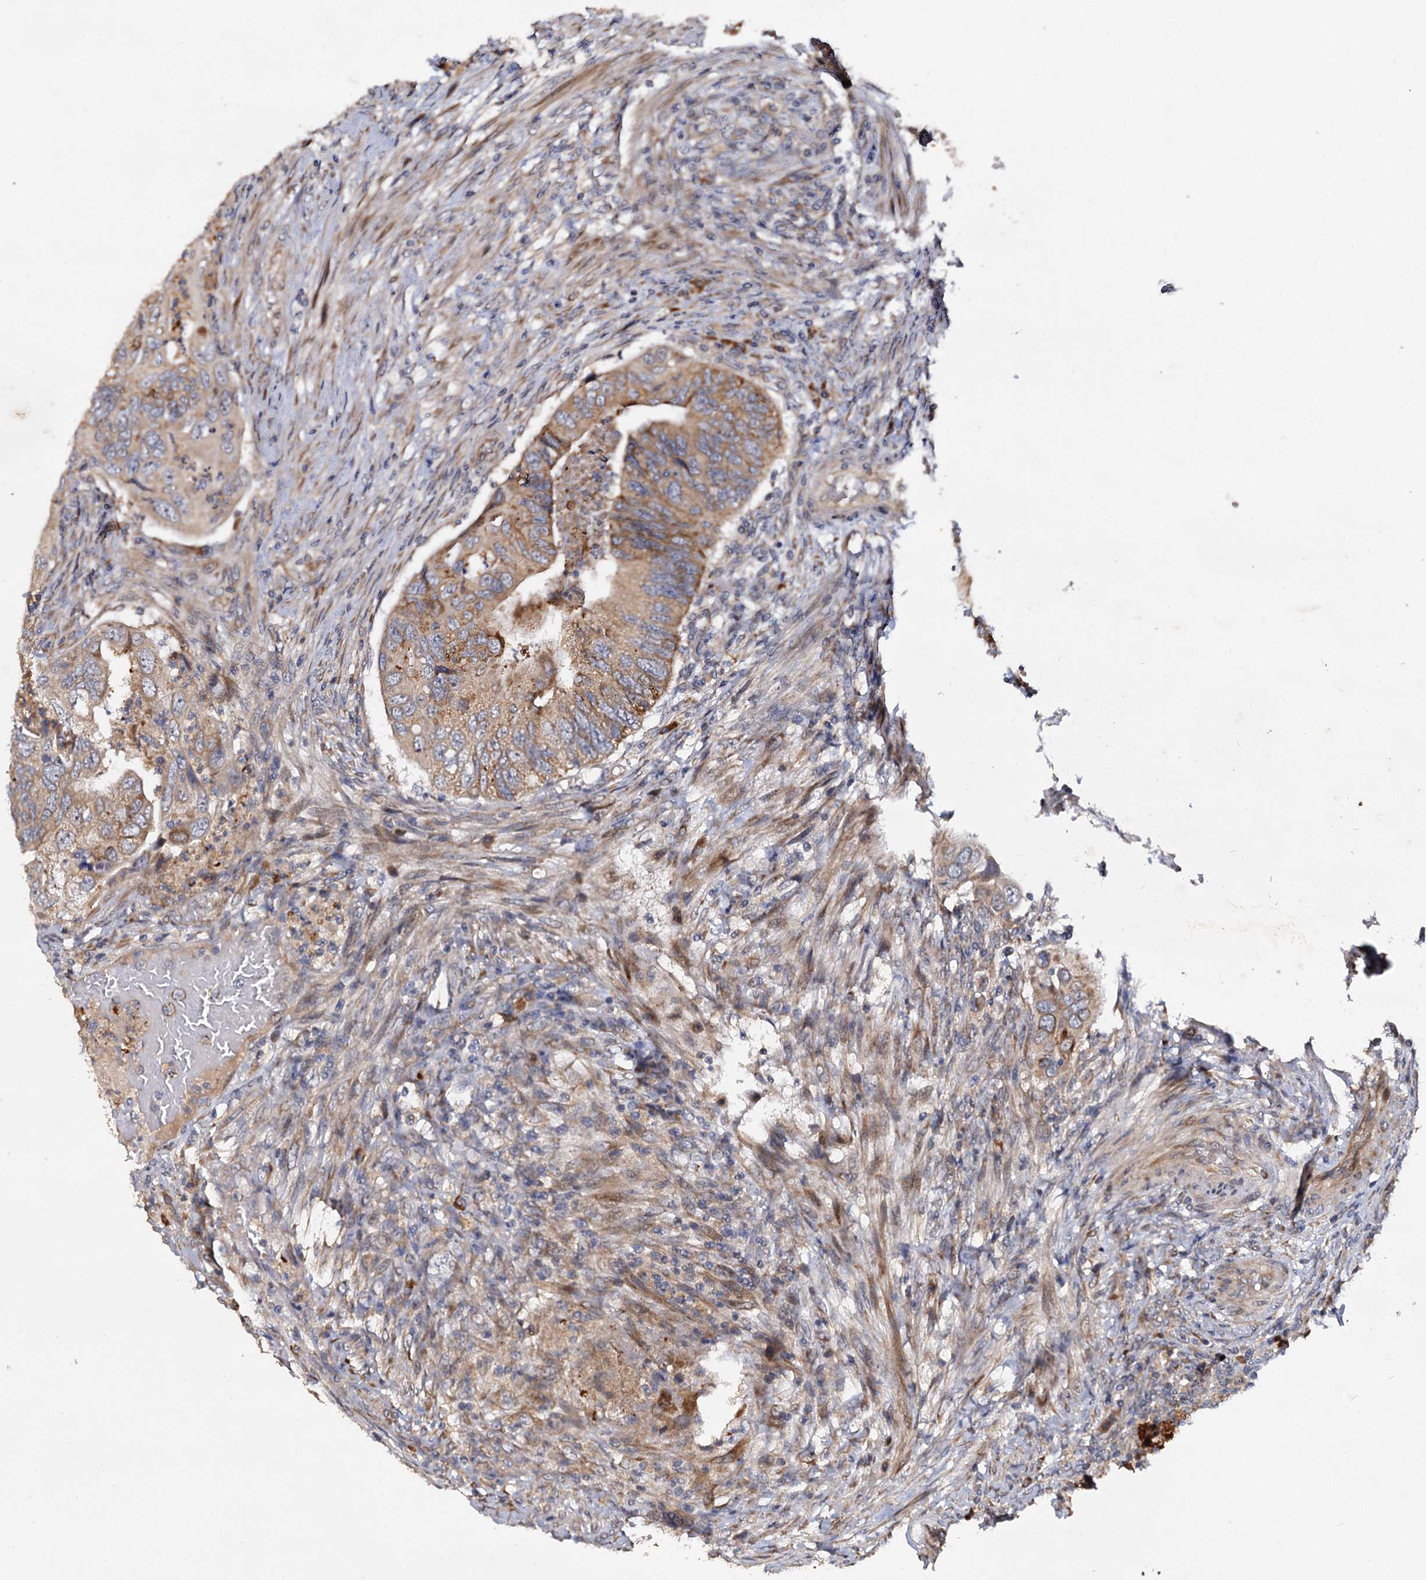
{"staining": {"intensity": "moderate", "quantity": ">75%", "location": "cytoplasmic/membranous"}, "tissue": "colorectal cancer", "cell_type": "Tumor cells", "image_type": "cancer", "snomed": [{"axis": "morphology", "description": "Adenocarcinoma, NOS"}, {"axis": "topography", "description": "Rectum"}], "caption": "High-power microscopy captured an immunohistochemistry image of adenocarcinoma (colorectal), revealing moderate cytoplasmic/membranous positivity in approximately >75% of tumor cells.", "gene": "WWC3", "patient": {"sex": "male", "age": 63}}